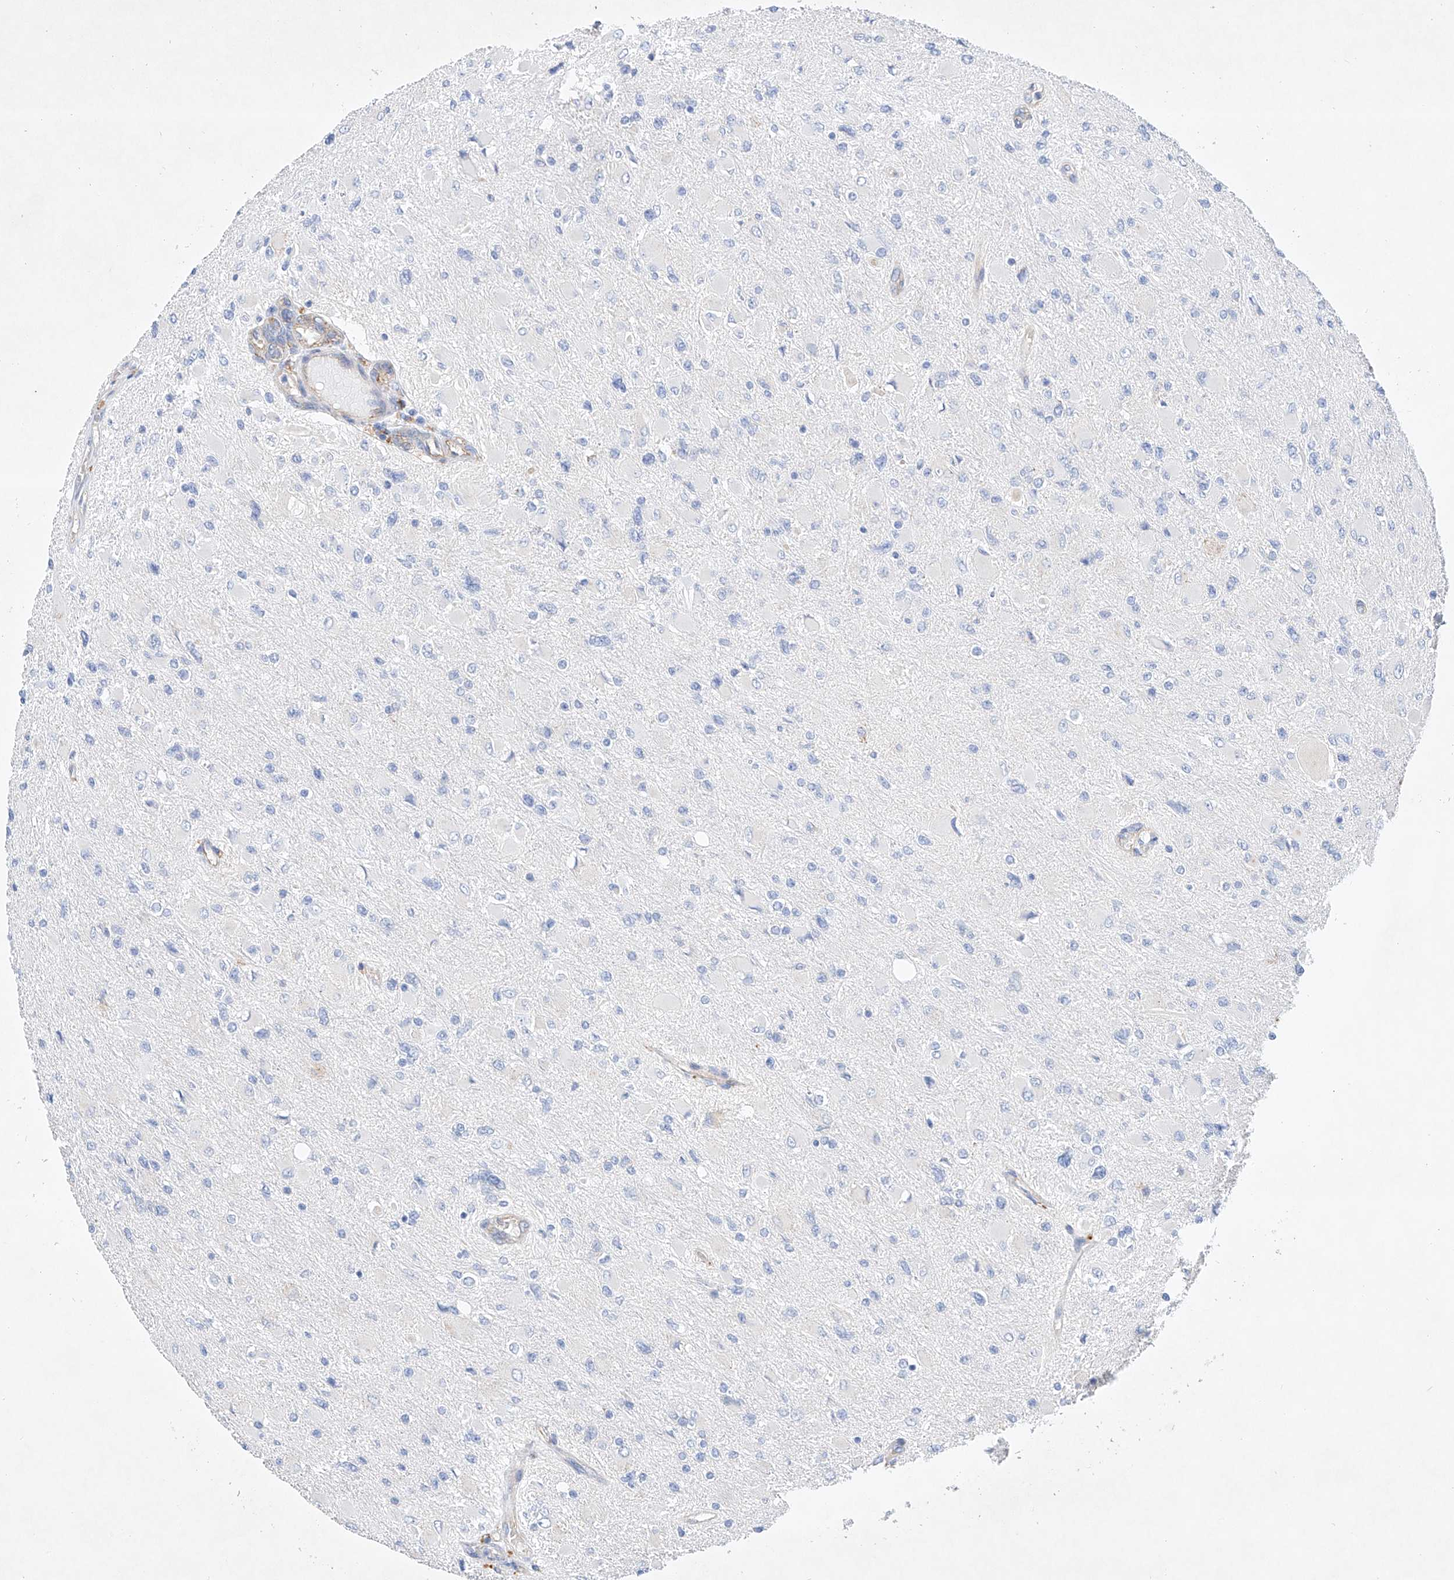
{"staining": {"intensity": "negative", "quantity": "none", "location": "none"}, "tissue": "glioma", "cell_type": "Tumor cells", "image_type": "cancer", "snomed": [{"axis": "morphology", "description": "Glioma, malignant, High grade"}, {"axis": "topography", "description": "Cerebral cortex"}], "caption": "There is no significant staining in tumor cells of malignant glioma (high-grade).", "gene": "SBSPON", "patient": {"sex": "female", "age": 36}}